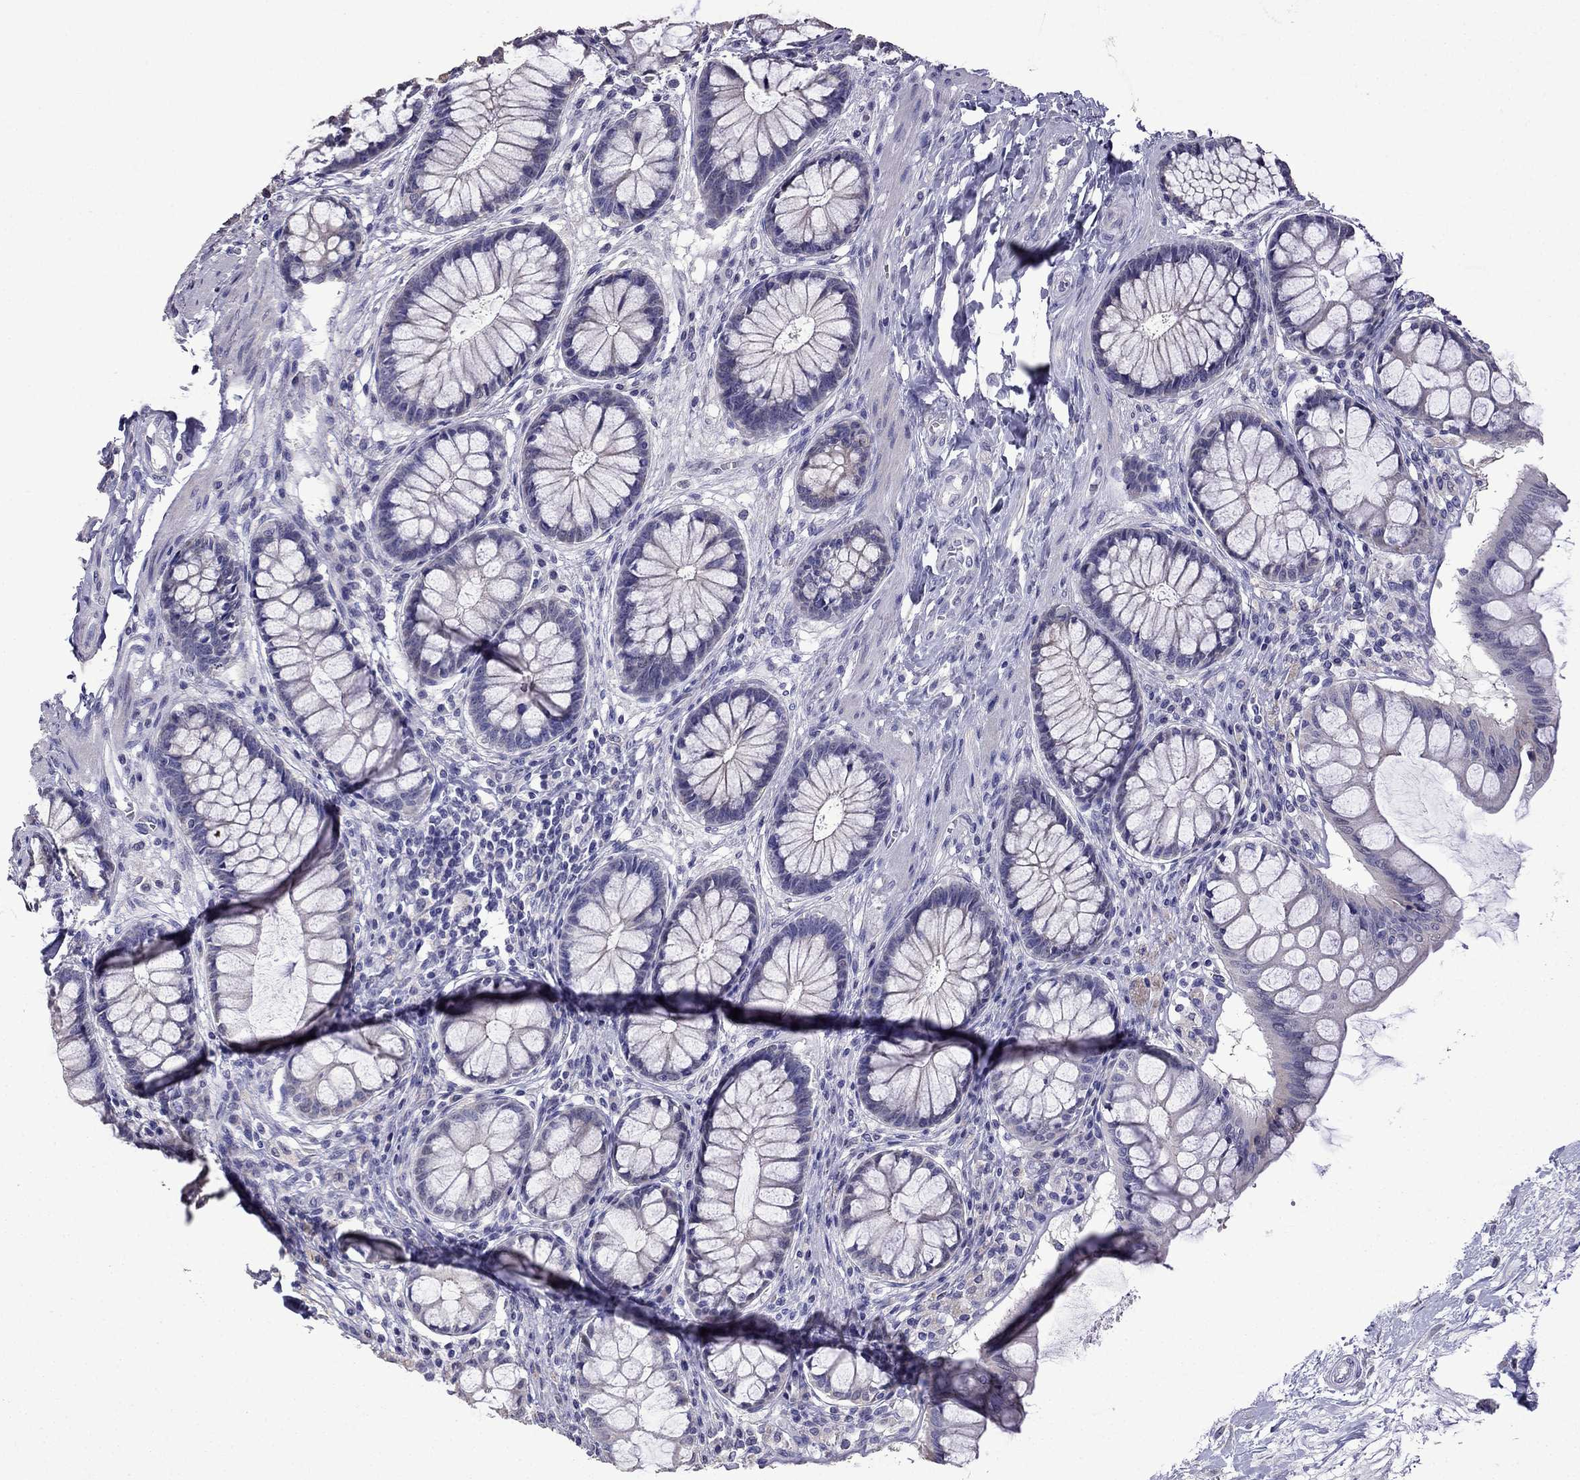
{"staining": {"intensity": "negative", "quantity": "none", "location": "none"}, "tissue": "colon", "cell_type": "Endothelial cells", "image_type": "normal", "snomed": [{"axis": "morphology", "description": "Normal tissue, NOS"}, {"axis": "topography", "description": "Colon"}], "caption": "A high-resolution photomicrograph shows immunohistochemistry staining of benign colon, which shows no significant expression in endothelial cells.", "gene": "AK5", "patient": {"sex": "female", "age": 65}}